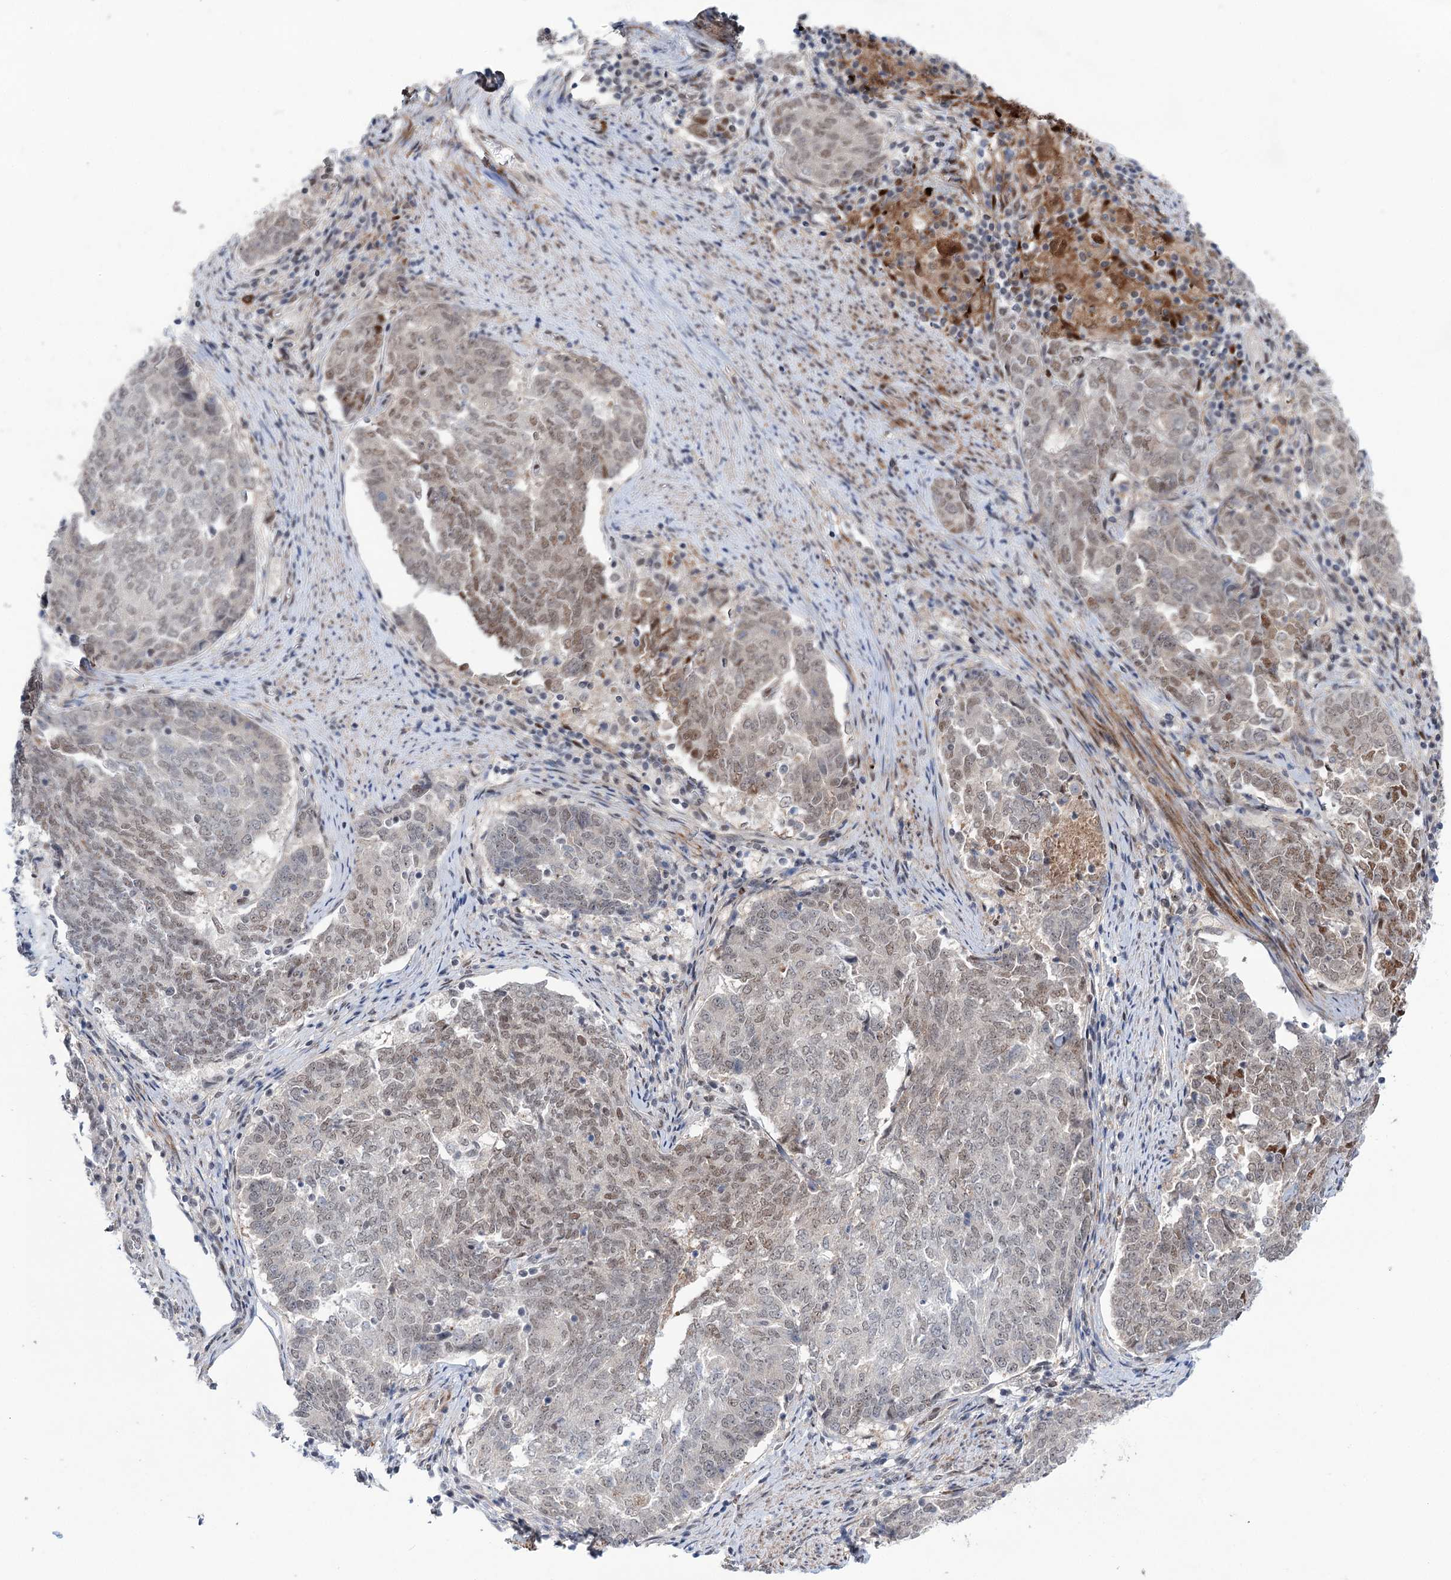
{"staining": {"intensity": "strong", "quantity": "<25%", "location": "cytoplasmic/membranous,nuclear"}, "tissue": "endometrial cancer", "cell_type": "Tumor cells", "image_type": "cancer", "snomed": [{"axis": "morphology", "description": "Adenocarcinoma, NOS"}, {"axis": "topography", "description": "Endometrium"}], "caption": "Immunohistochemical staining of adenocarcinoma (endometrial) exhibits strong cytoplasmic/membranous and nuclear protein positivity in approximately <25% of tumor cells. (DAB (3,3'-diaminobenzidine) IHC with brightfield microscopy, high magnification).", "gene": "FAM53A", "patient": {"sex": "female", "age": 80}}